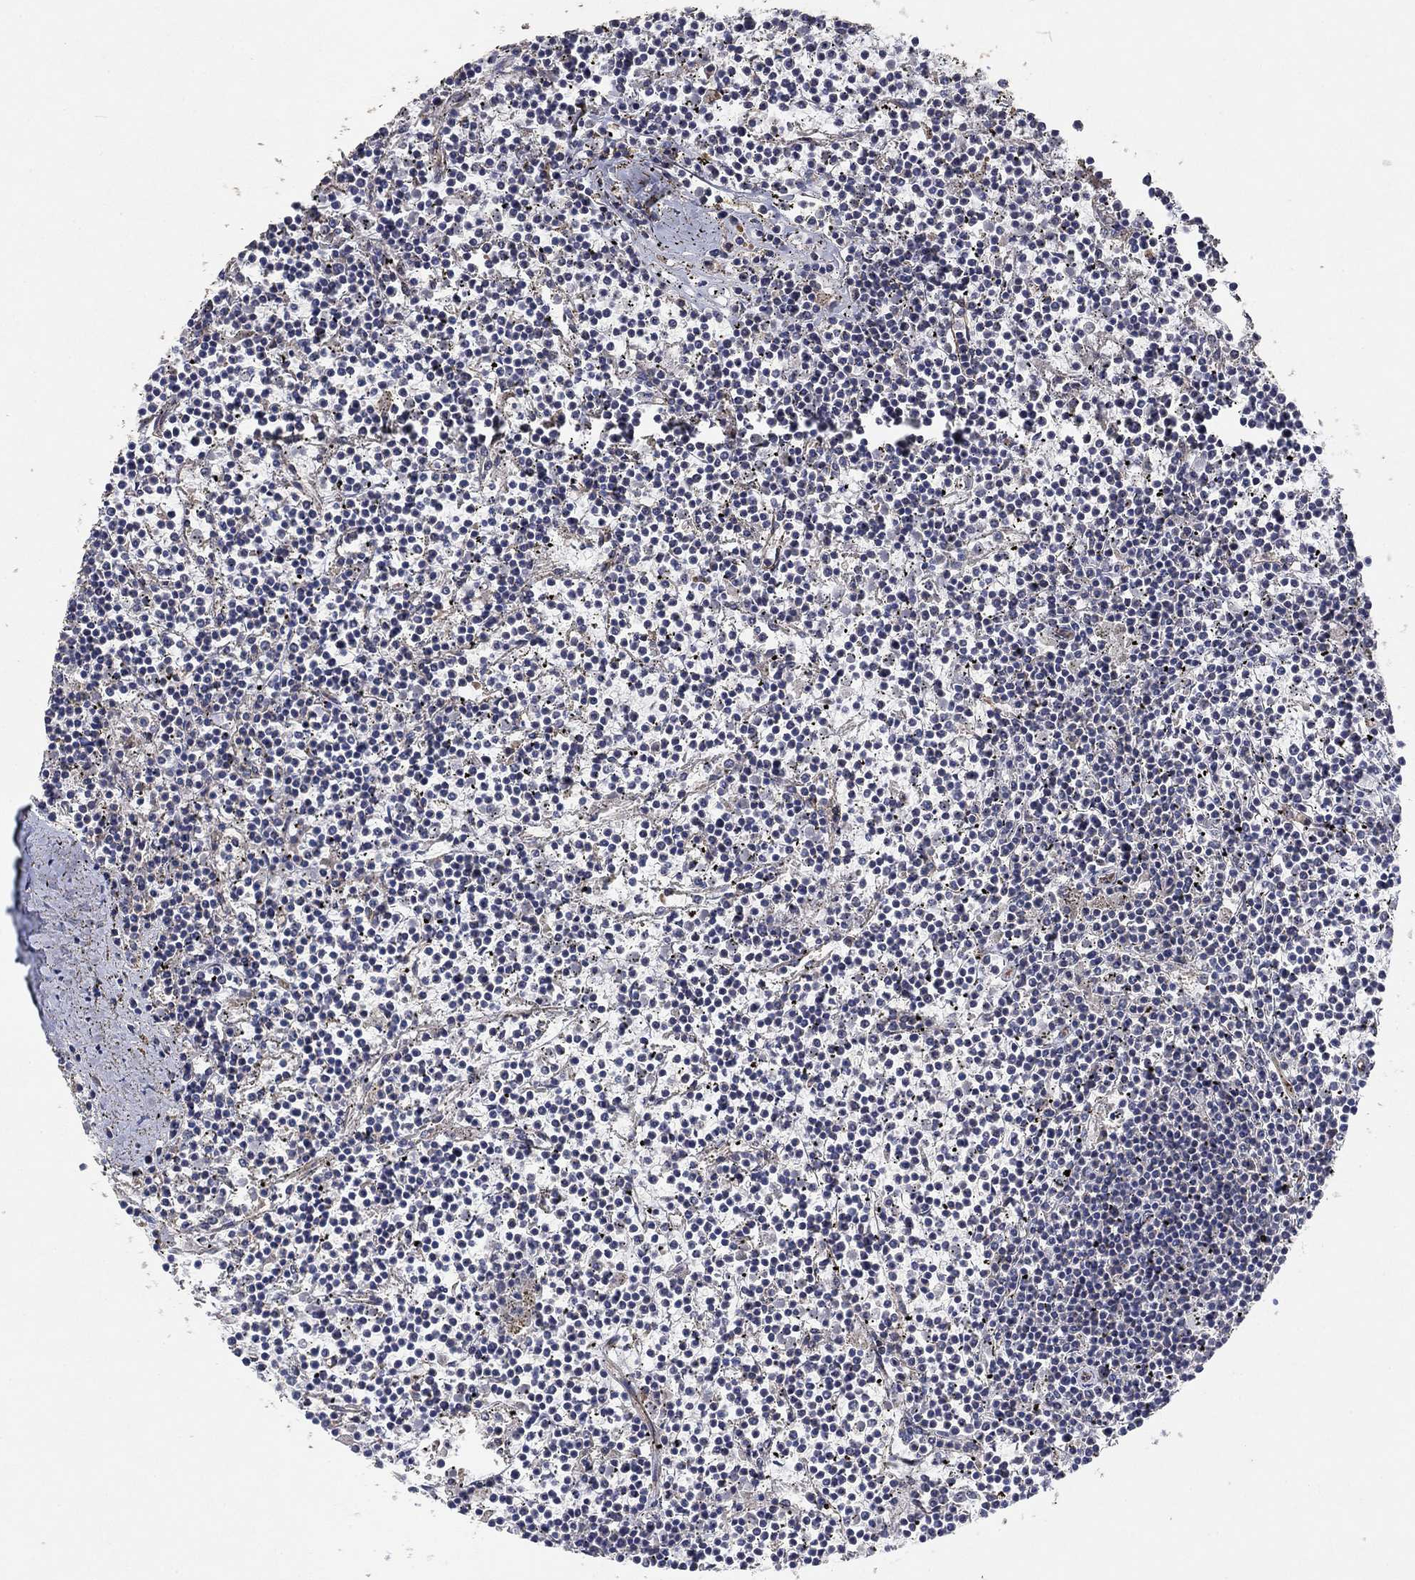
{"staining": {"intensity": "negative", "quantity": "none", "location": "none"}, "tissue": "lymphoma", "cell_type": "Tumor cells", "image_type": "cancer", "snomed": [{"axis": "morphology", "description": "Malignant lymphoma, non-Hodgkin's type, Low grade"}, {"axis": "topography", "description": "Spleen"}], "caption": "Tumor cells are negative for brown protein staining in lymphoma.", "gene": "MCUR1", "patient": {"sex": "female", "age": 19}}